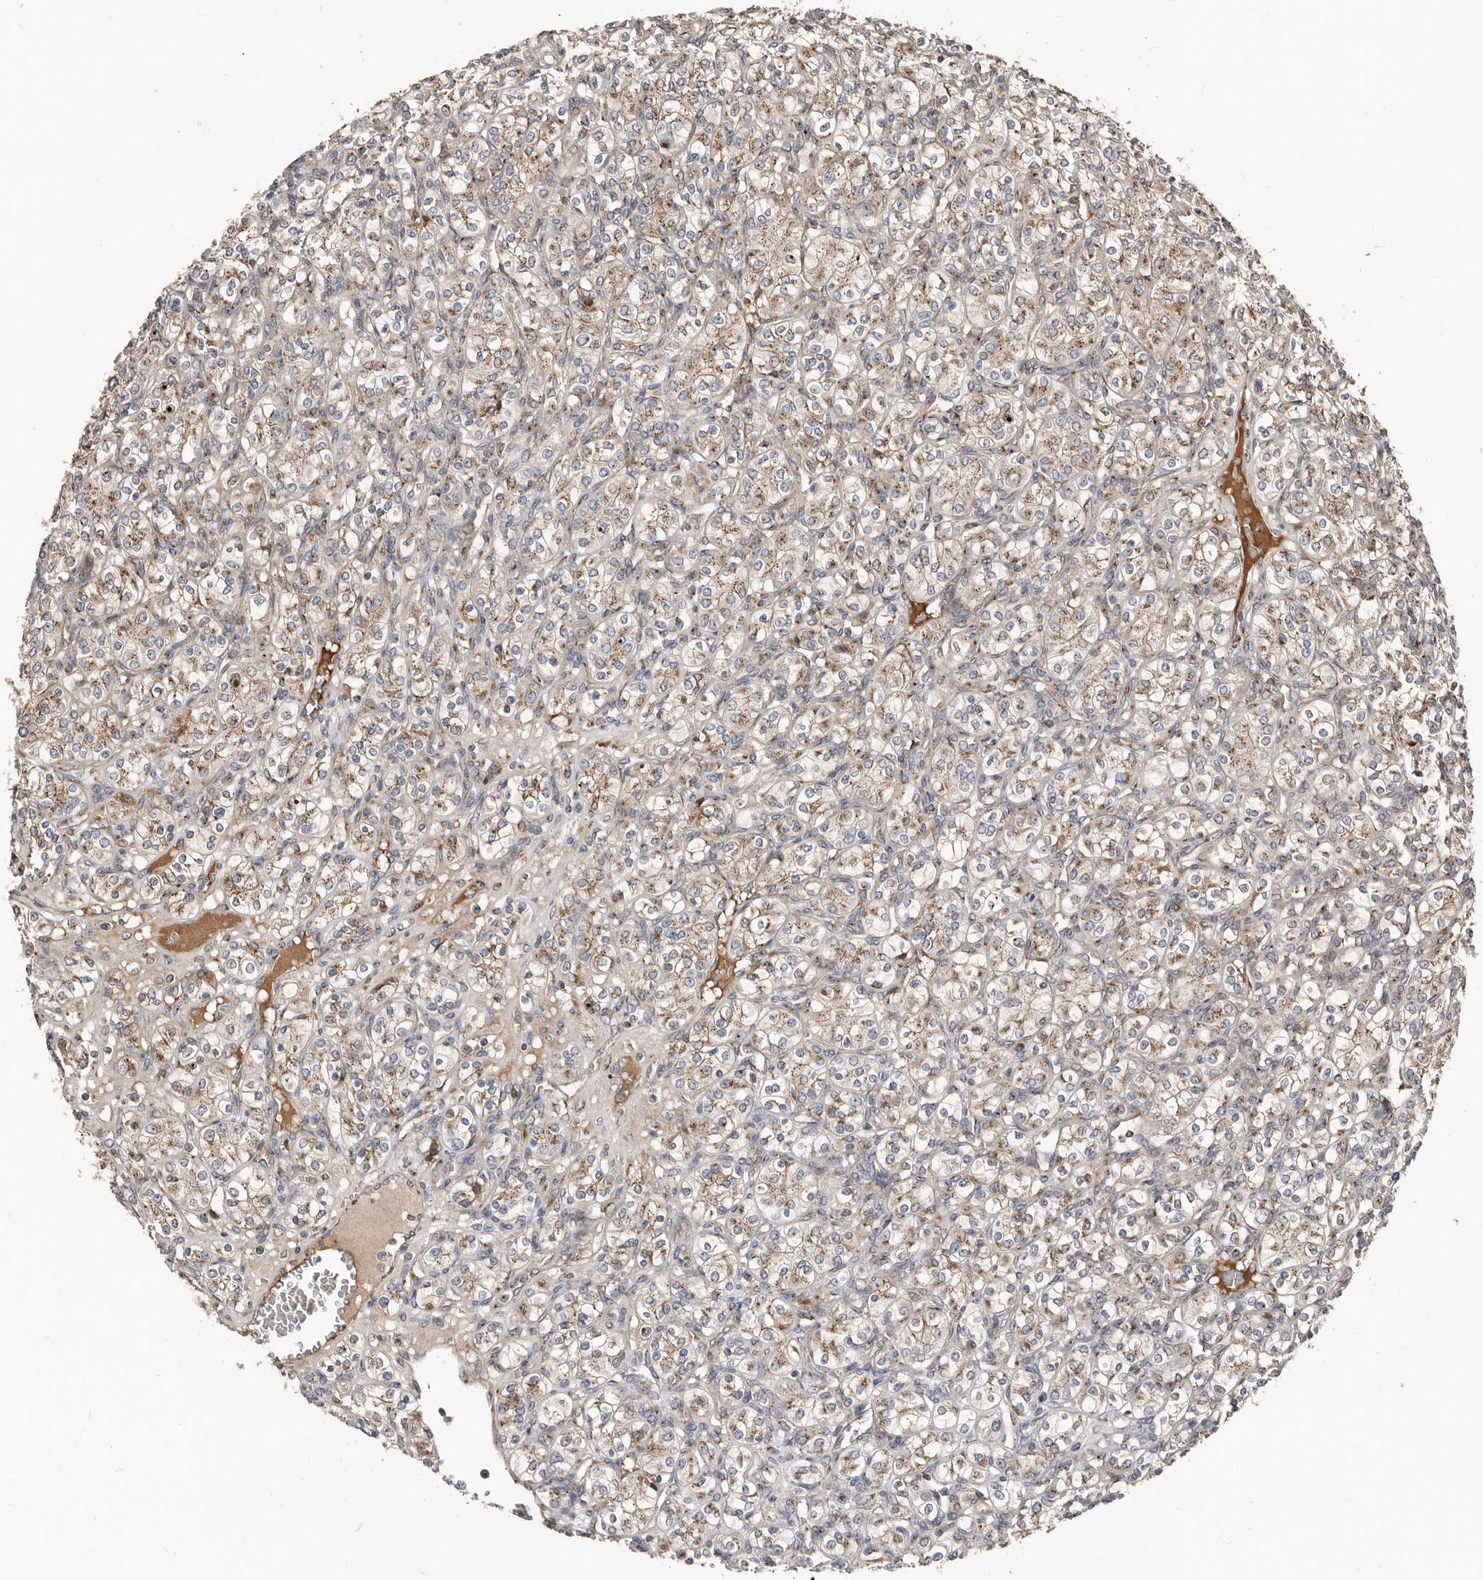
{"staining": {"intensity": "moderate", "quantity": ">75%", "location": "cytoplasmic/membranous"}, "tissue": "renal cancer", "cell_type": "Tumor cells", "image_type": "cancer", "snomed": [{"axis": "morphology", "description": "Adenocarcinoma, NOS"}, {"axis": "topography", "description": "Kidney"}], "caption": "Protein expression analysis of human renal cancer reveals moderate cytoplasmic/membranous positivity in about >75% of tumor cells.", "gene": "COG1", "patient": {"sex": "male", "age": 77}}